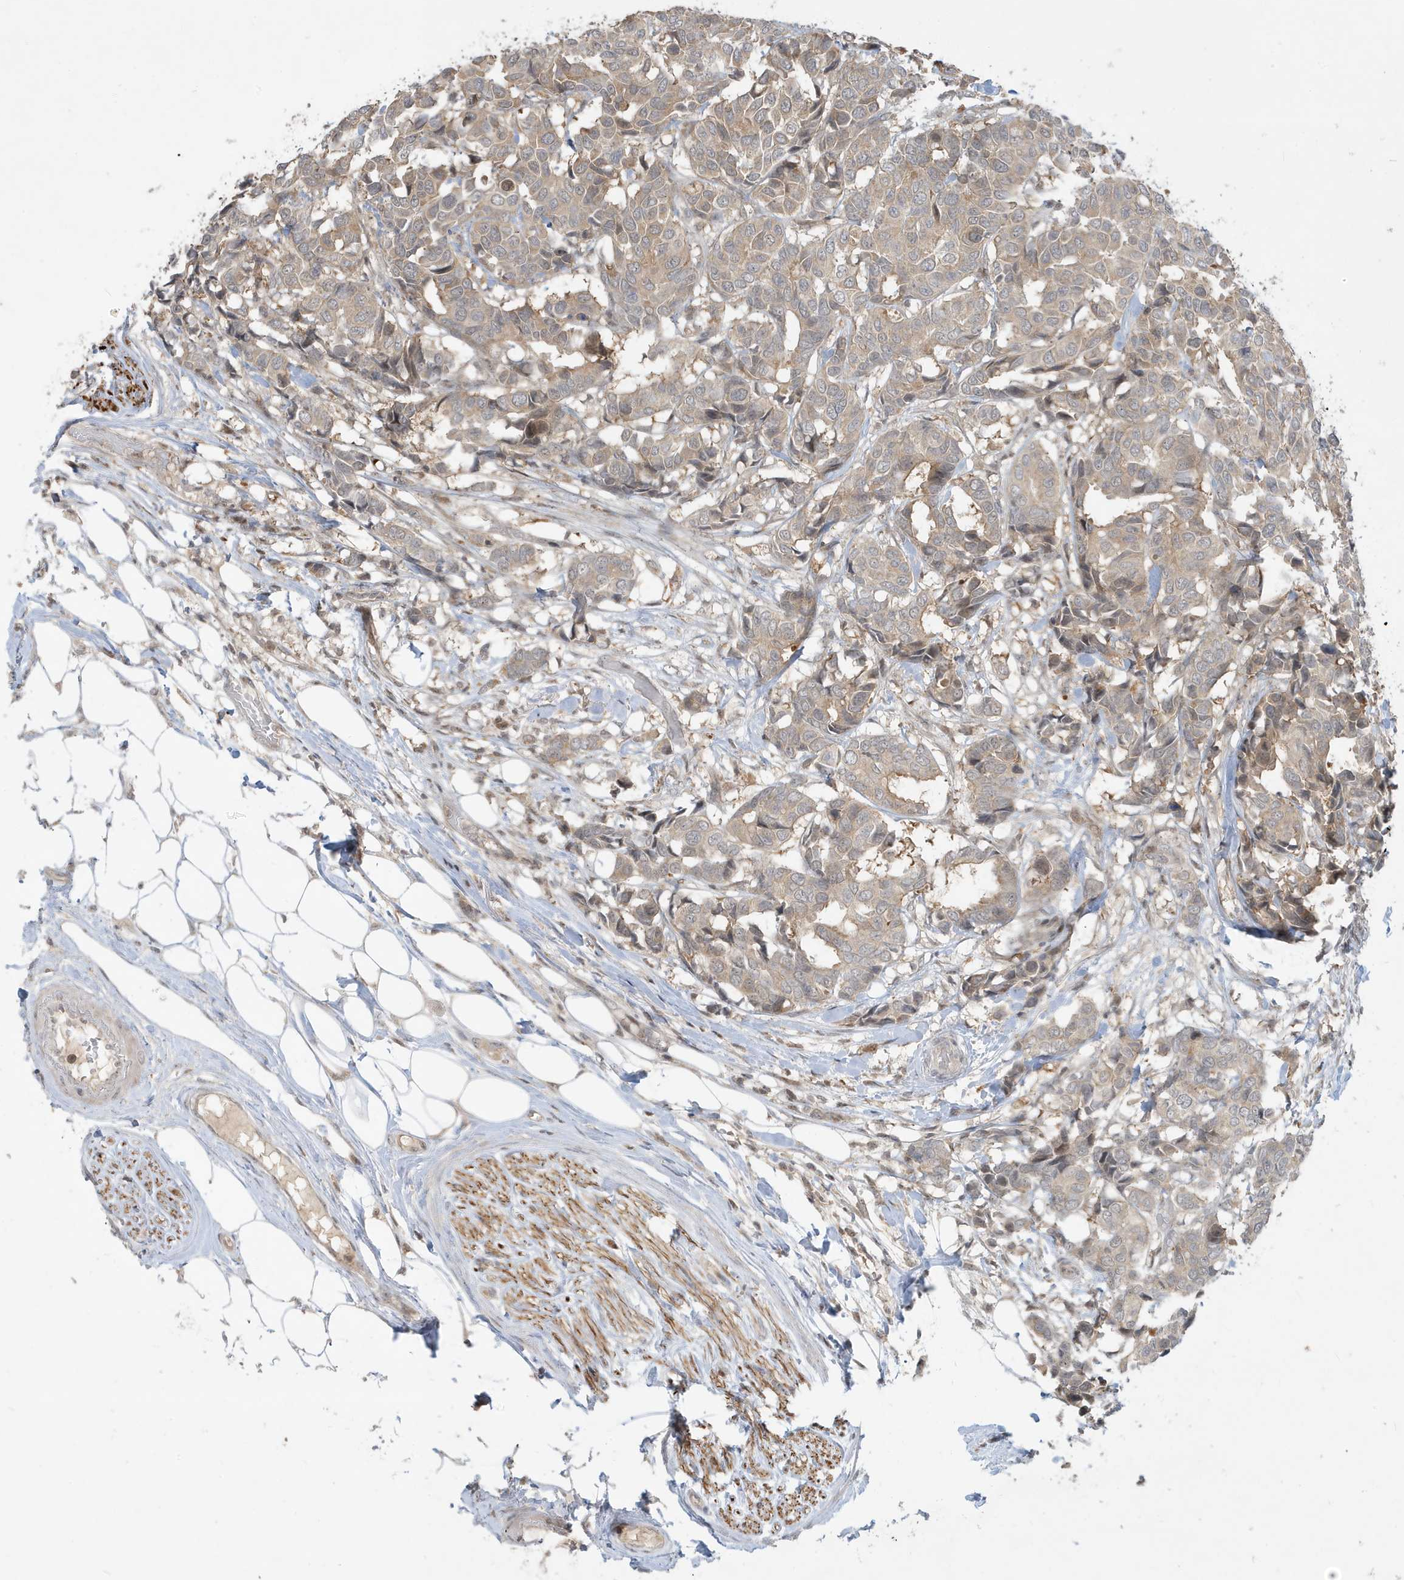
{"staining": {"intensity": "weak", "quantity": ">75%", "location": "cytoplasmic/membranous"}, "tissue": "breast cancer", "cell_type": "Tumor cells", "image_type": "cancer", "snomed": [{"axis": "morphology", "description": "Duct carcinoma"}, {"axis": "topography", "description": "Breast"}], "caption": "Protein staining by IHC shows weak cytoplasmic/membranous expression in about >75% of tumor cells in breast cancer.", "gene": "PRRT3", "patient": {"sex": "female", "age": 87}}